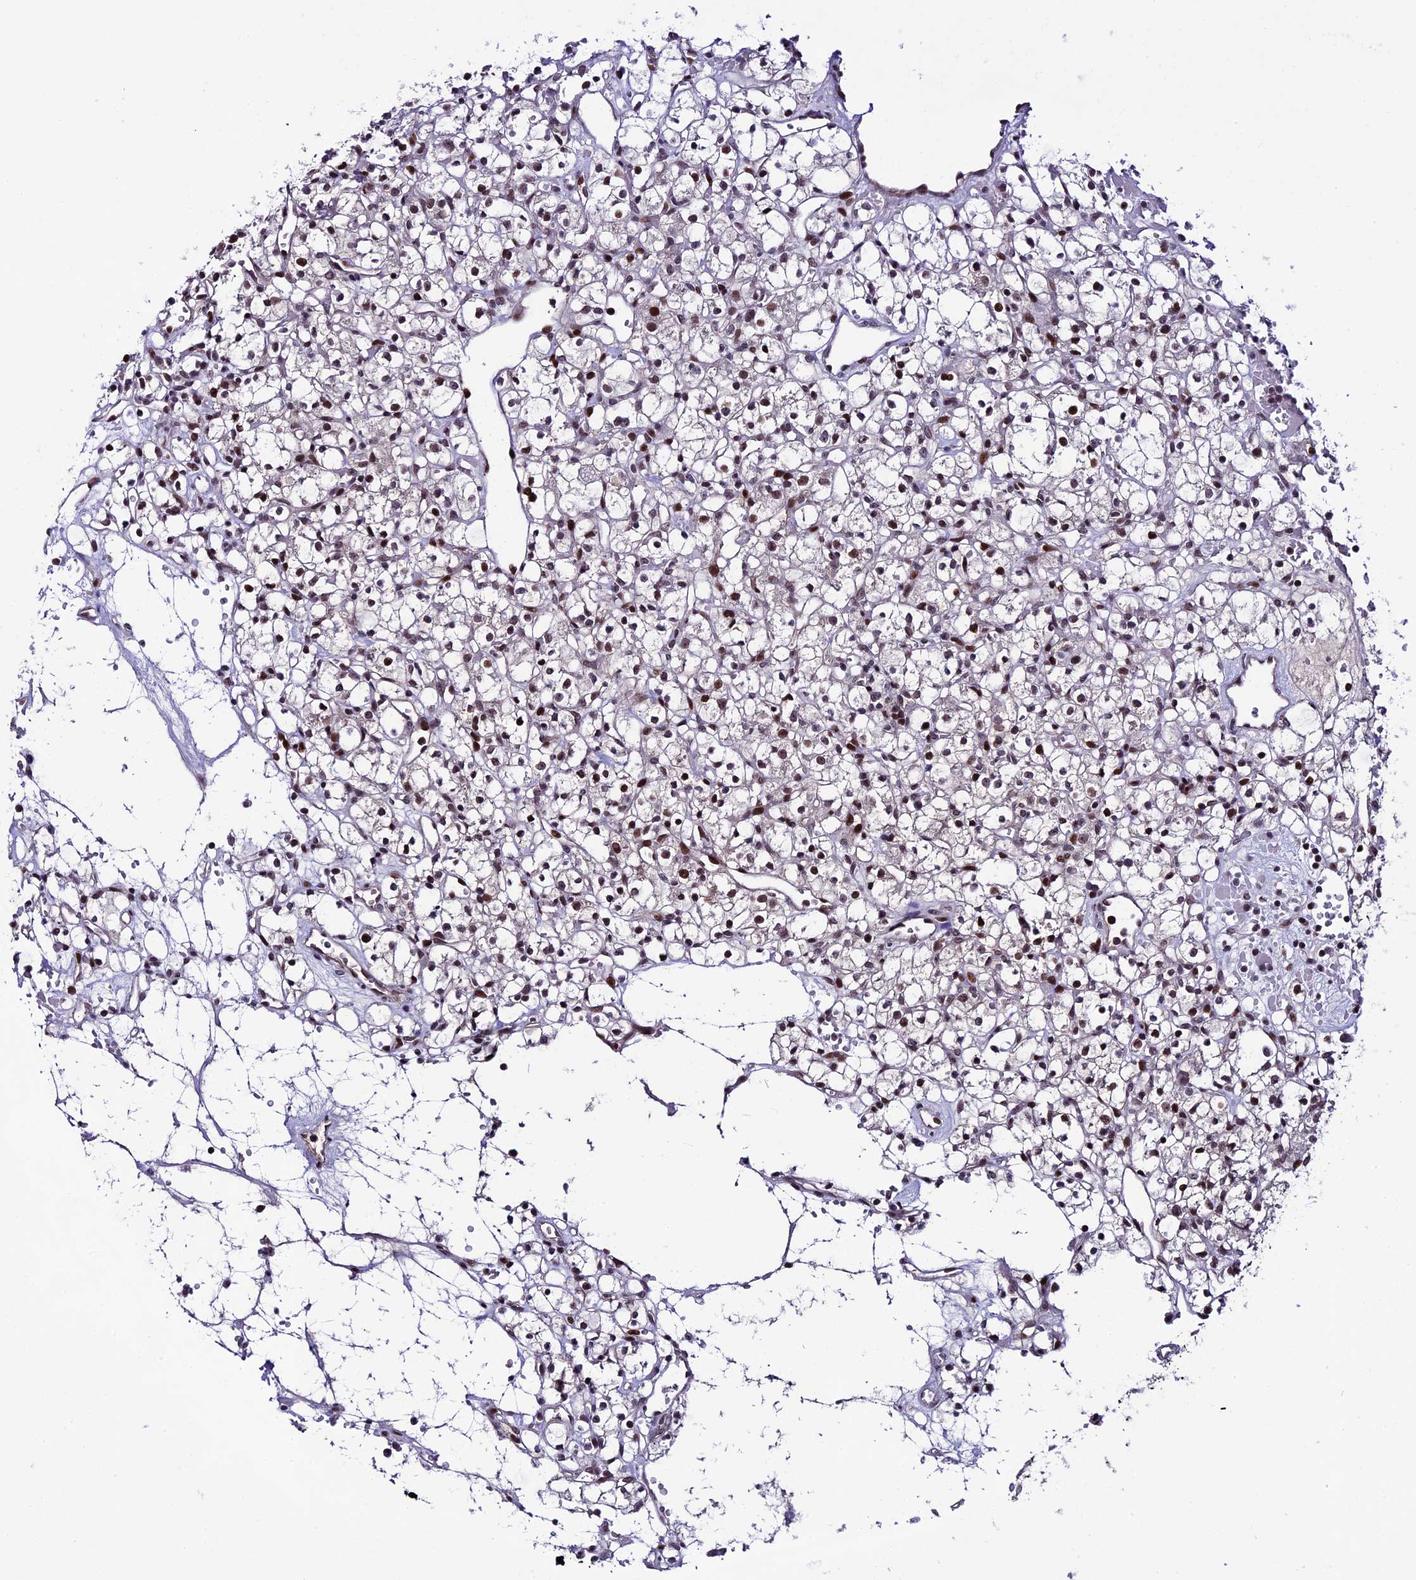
{"staining": {"intensity": "moderate", "quantity": ">75%", "location": "nuclear"}, "tissue": "renal cancer", "cell_type": "Tumor cells", "image_type": "cancer", "snomed": [{"axis": "morphology", "description": "Adenocarcinoma, NOS"}, {"axis": "topography", "description": "Kidney"}], "caption": "Tumor cells display medium levels of moderate nuclear staining in about >75% of cells in renal cancer.", "gene": "TCP11L2", "patient": {"sex": "female", "age": 59}}